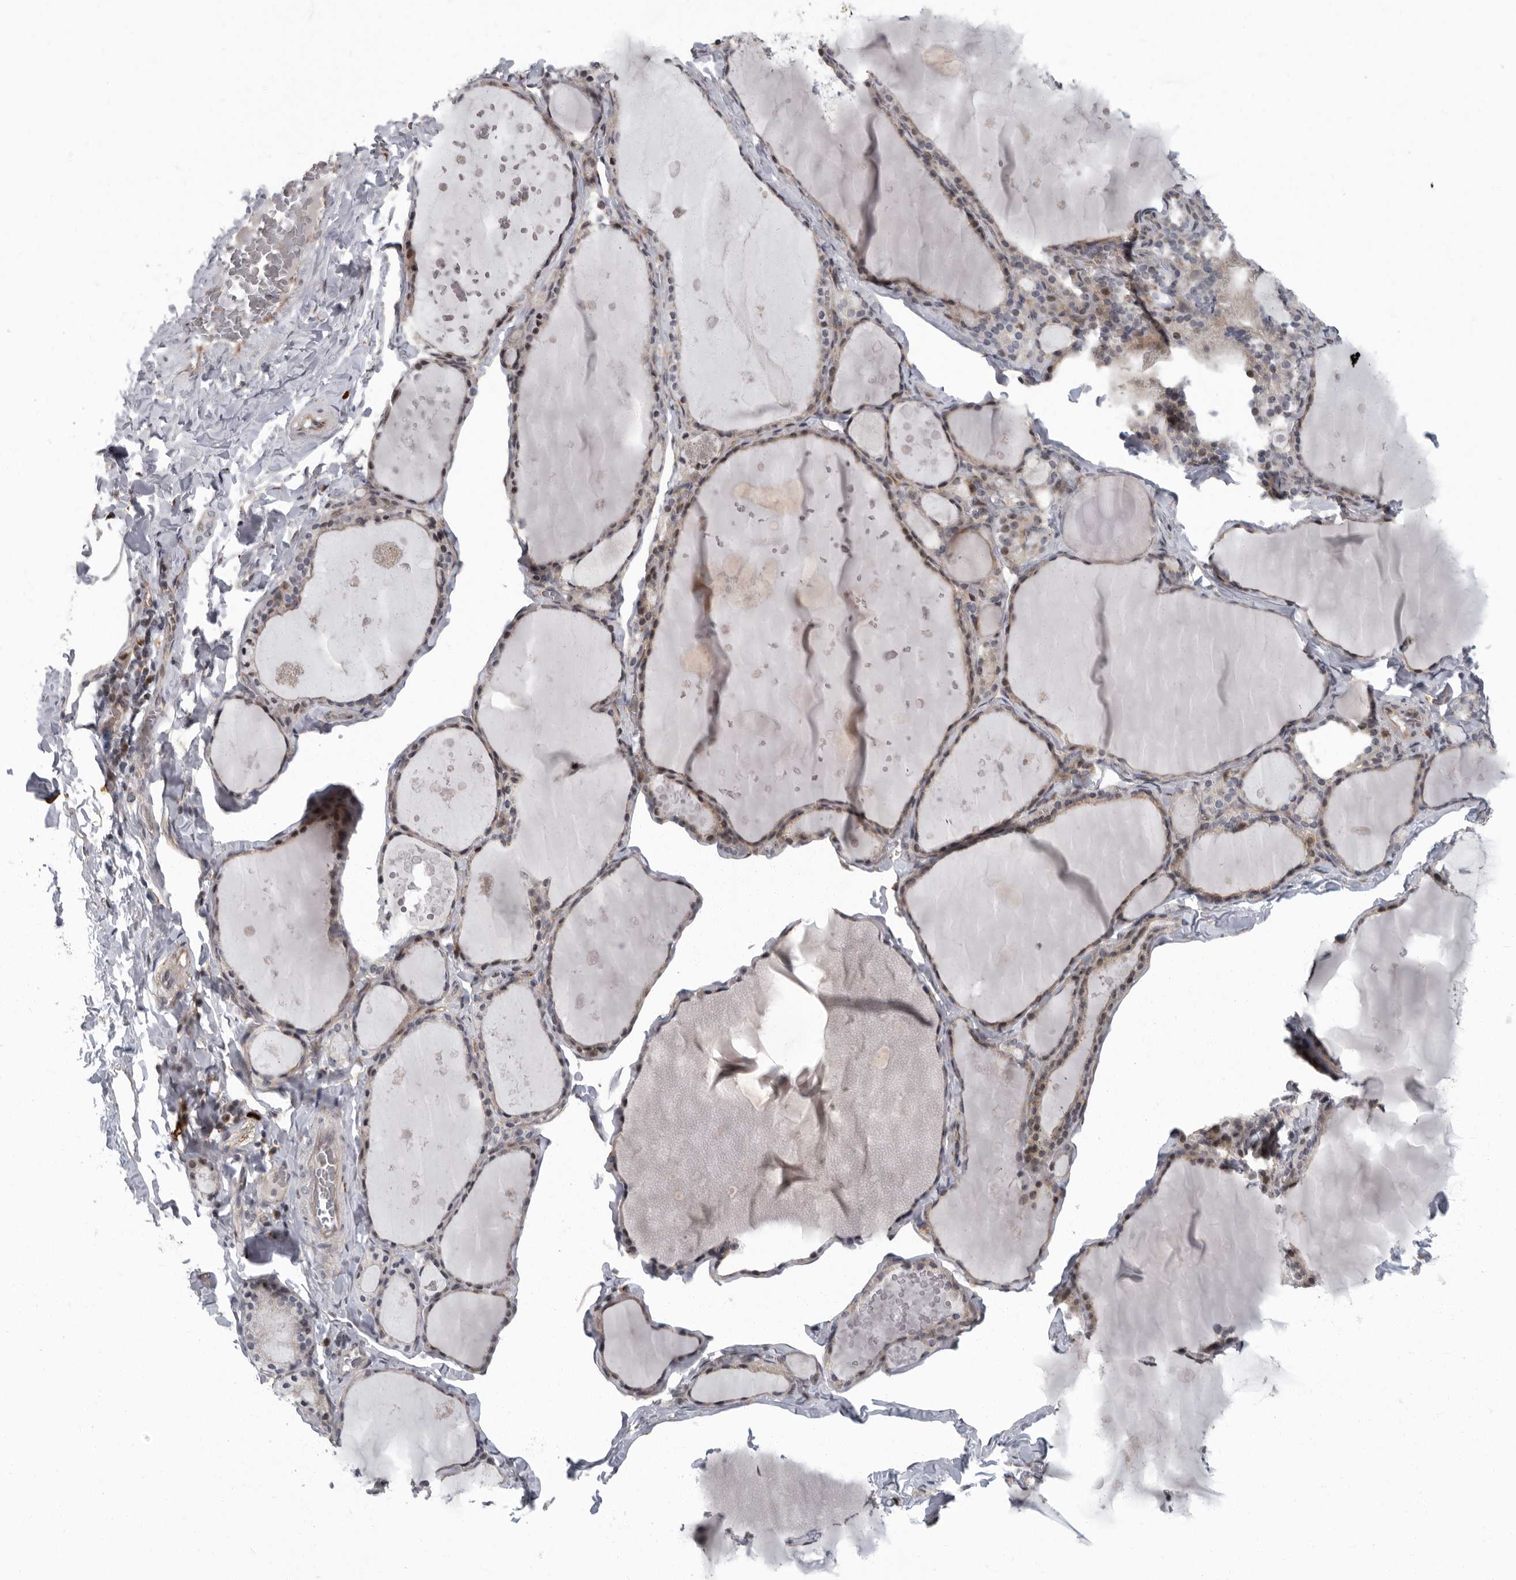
{"staining": {"intensity": "weak", "quantity": "25%-75%", "location": "cytoplasmic/membranous"}, "tissue": "thyroid gland", "cell_type": "Glandular cells", "image_type": "normal", "snomed": [{"axis": "morphology", "description": "Normal tissue, NOS"}, {"axis": "topography", "description": "Thyroid gland"}], "caption": "IHC staining of benign thyroid gland, which displays low levels of weak cytoplasmic/membranous expression in approximately 25%-75% of glandular cells indicating weak cytoplasmic/membranous protein positivity. The staining was performed using DAB (brown) for protein detection and nuclei were counterstained in hematoxylin (blue).", "gene": "PDCD11", "patient": {"sex": "male", "age": 56}}